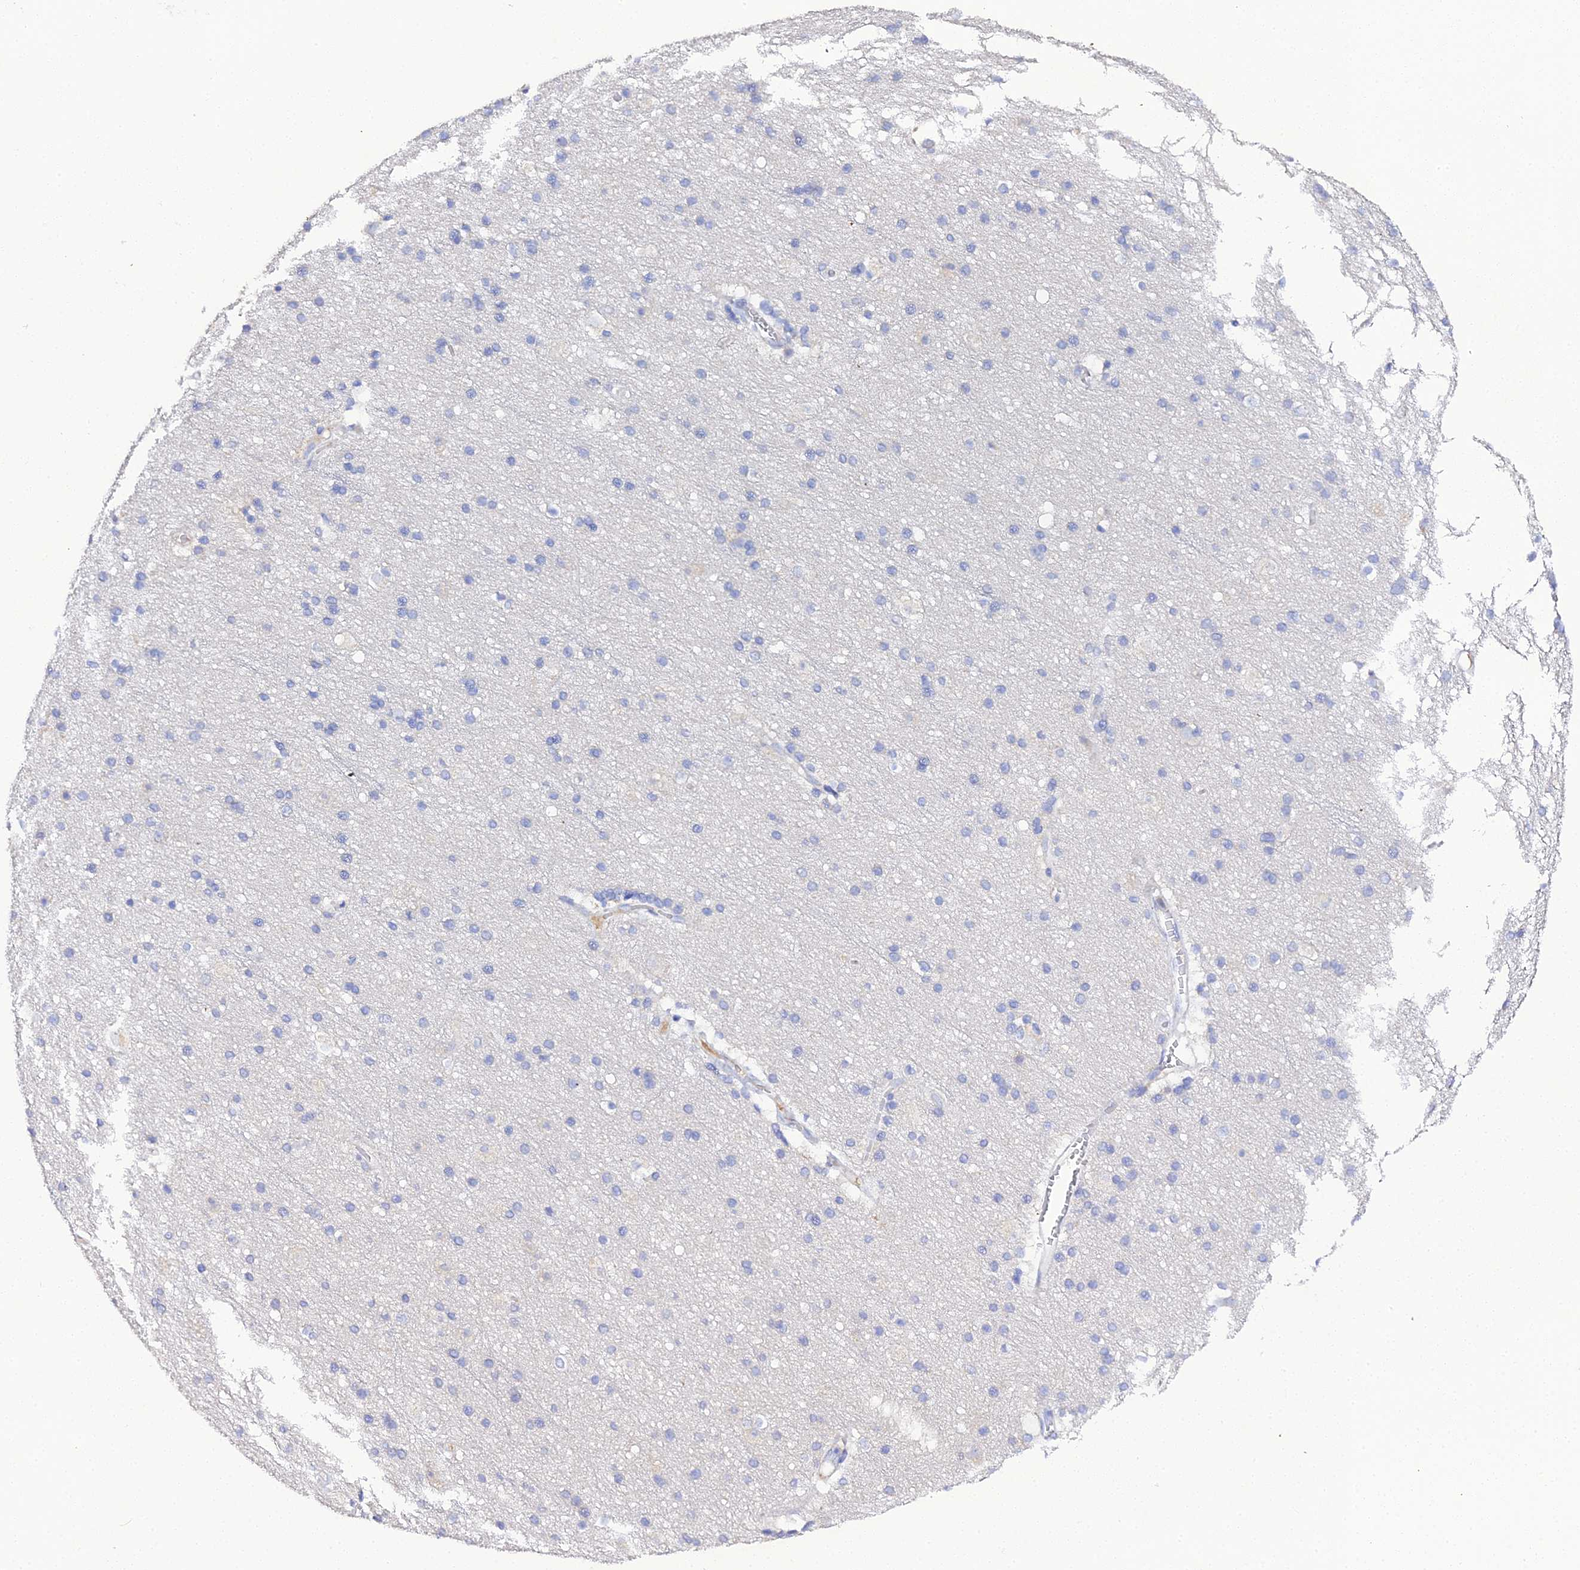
{"staining": {"intensity": "moderate", "quantity": "25%-75%", "location": "cytoplasmic/membranous"}, "tissue": "cerebral cortex", "cell_type": "Endothelial cells", "image_type": "normal", "snomed": [{"axis": "morphology", "description": "Normal tissue, NOS"}, {"axis": "topography", "description": "Cerebral cortex"}], "caption": "Benign cerebral cortex displays moderate cytoplasmic/membranous staining in about 25%-75% of endothelial cells, visualized by immunohistochemistry. The staining was performed using DAB, with brown indicating positive protein expression. Nuclei are stained blue with hematoxylin.", "gene": "SCX", "patient": {"sex": "male", "age": 54}}